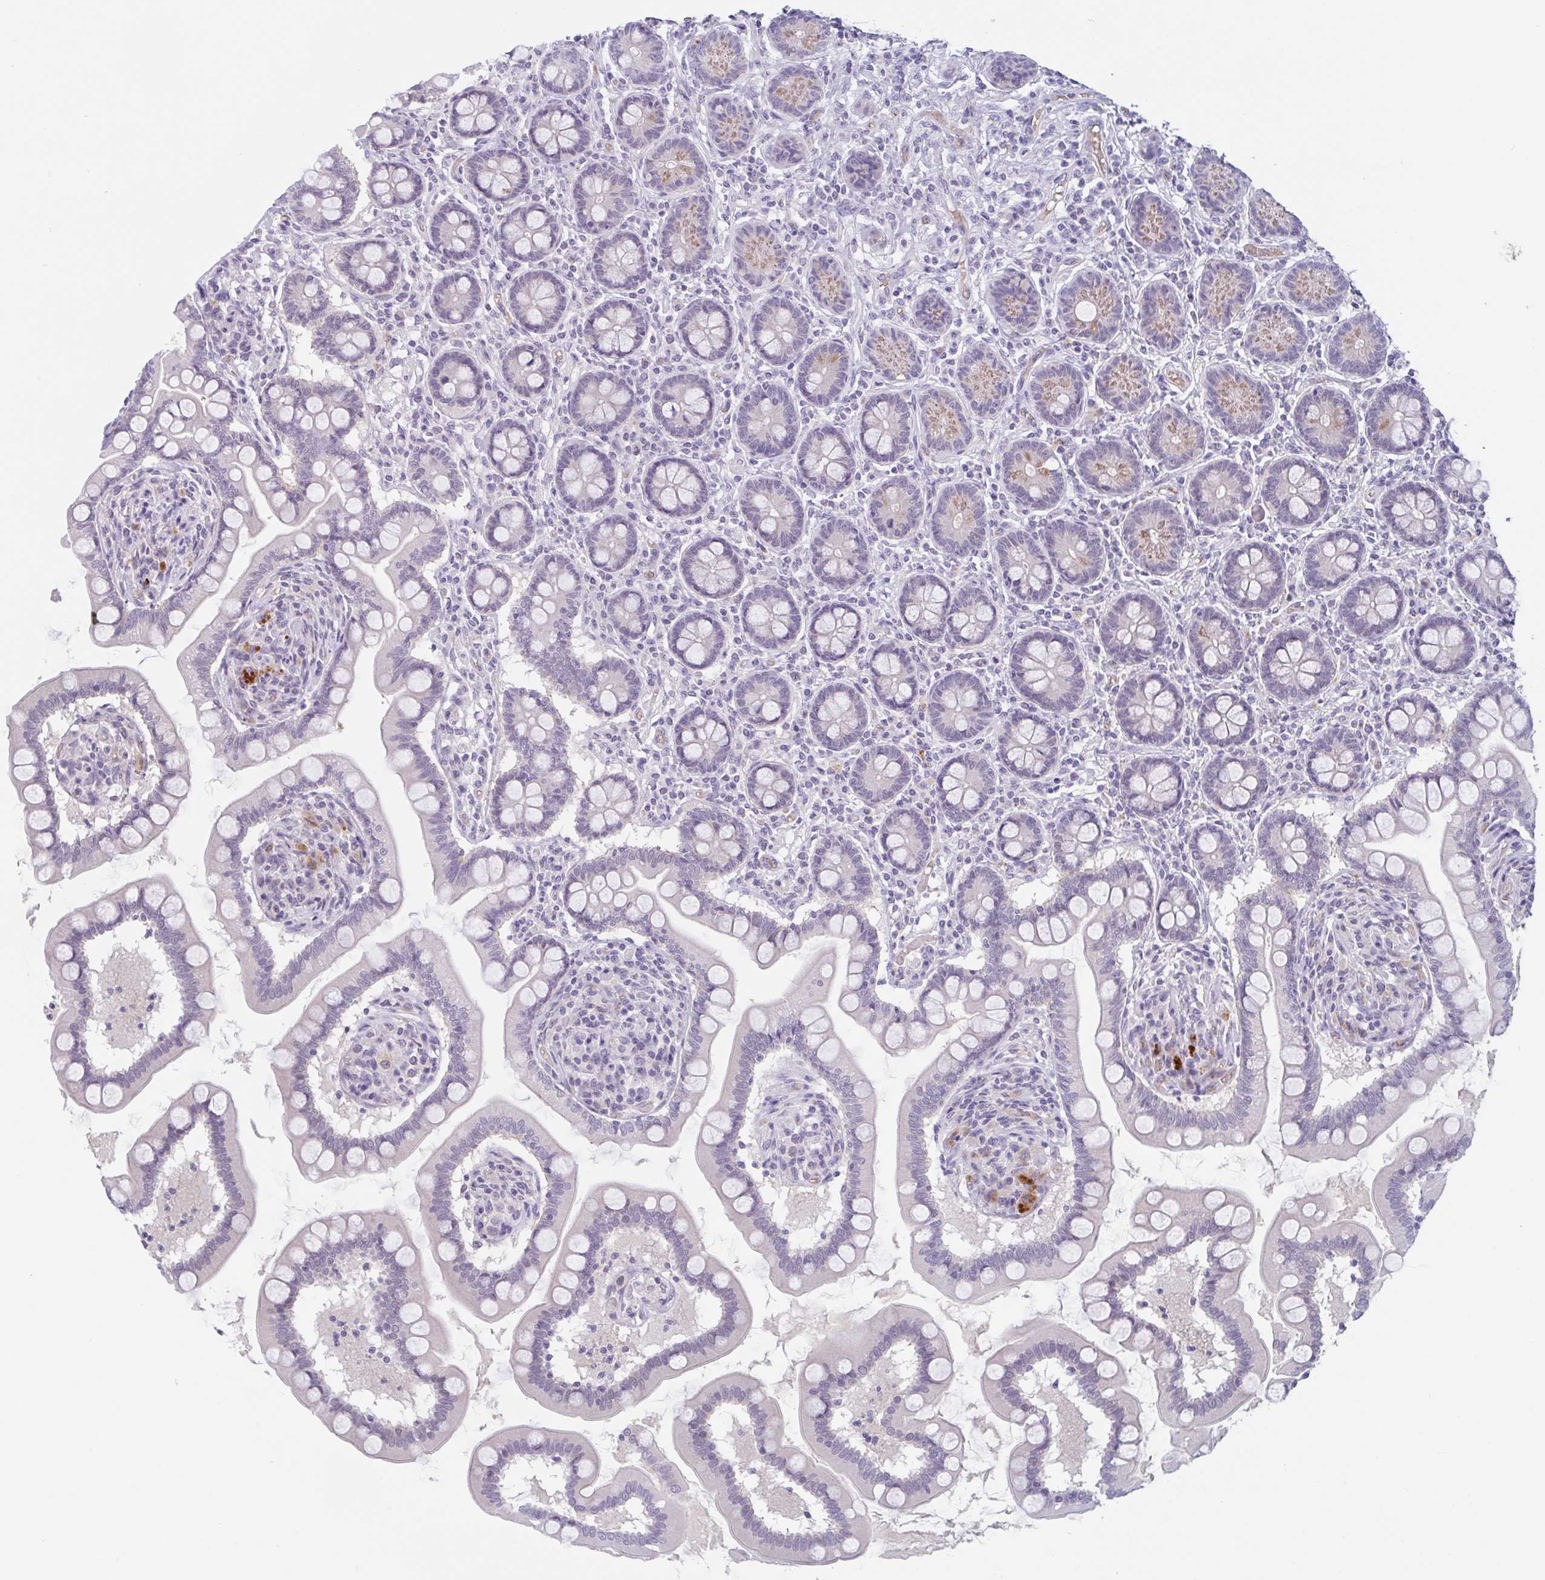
{"staining": {"intensity": "moderate", "quantity": "<25%", "location": "cytoplasmic/membranous"}, "tissue": "small intestine", "cell_type": "Glandular cells", "image_type": "normal", "snomed": [{"axis": "morphology", "description": "Normal tissue, NOS"}, {"axis": "topography", "description": "Small intestine"}], "caption": "Immunohistochemistry (IHC) micrograph of normal small intestine stained for a protein (brown), which demonstrates low levels of moderate cytoplasmic/membranous positivity in approximately <25% of glandular cells.", "gene": "RHAG", "patient": {"sex": "female", "age": 64}}